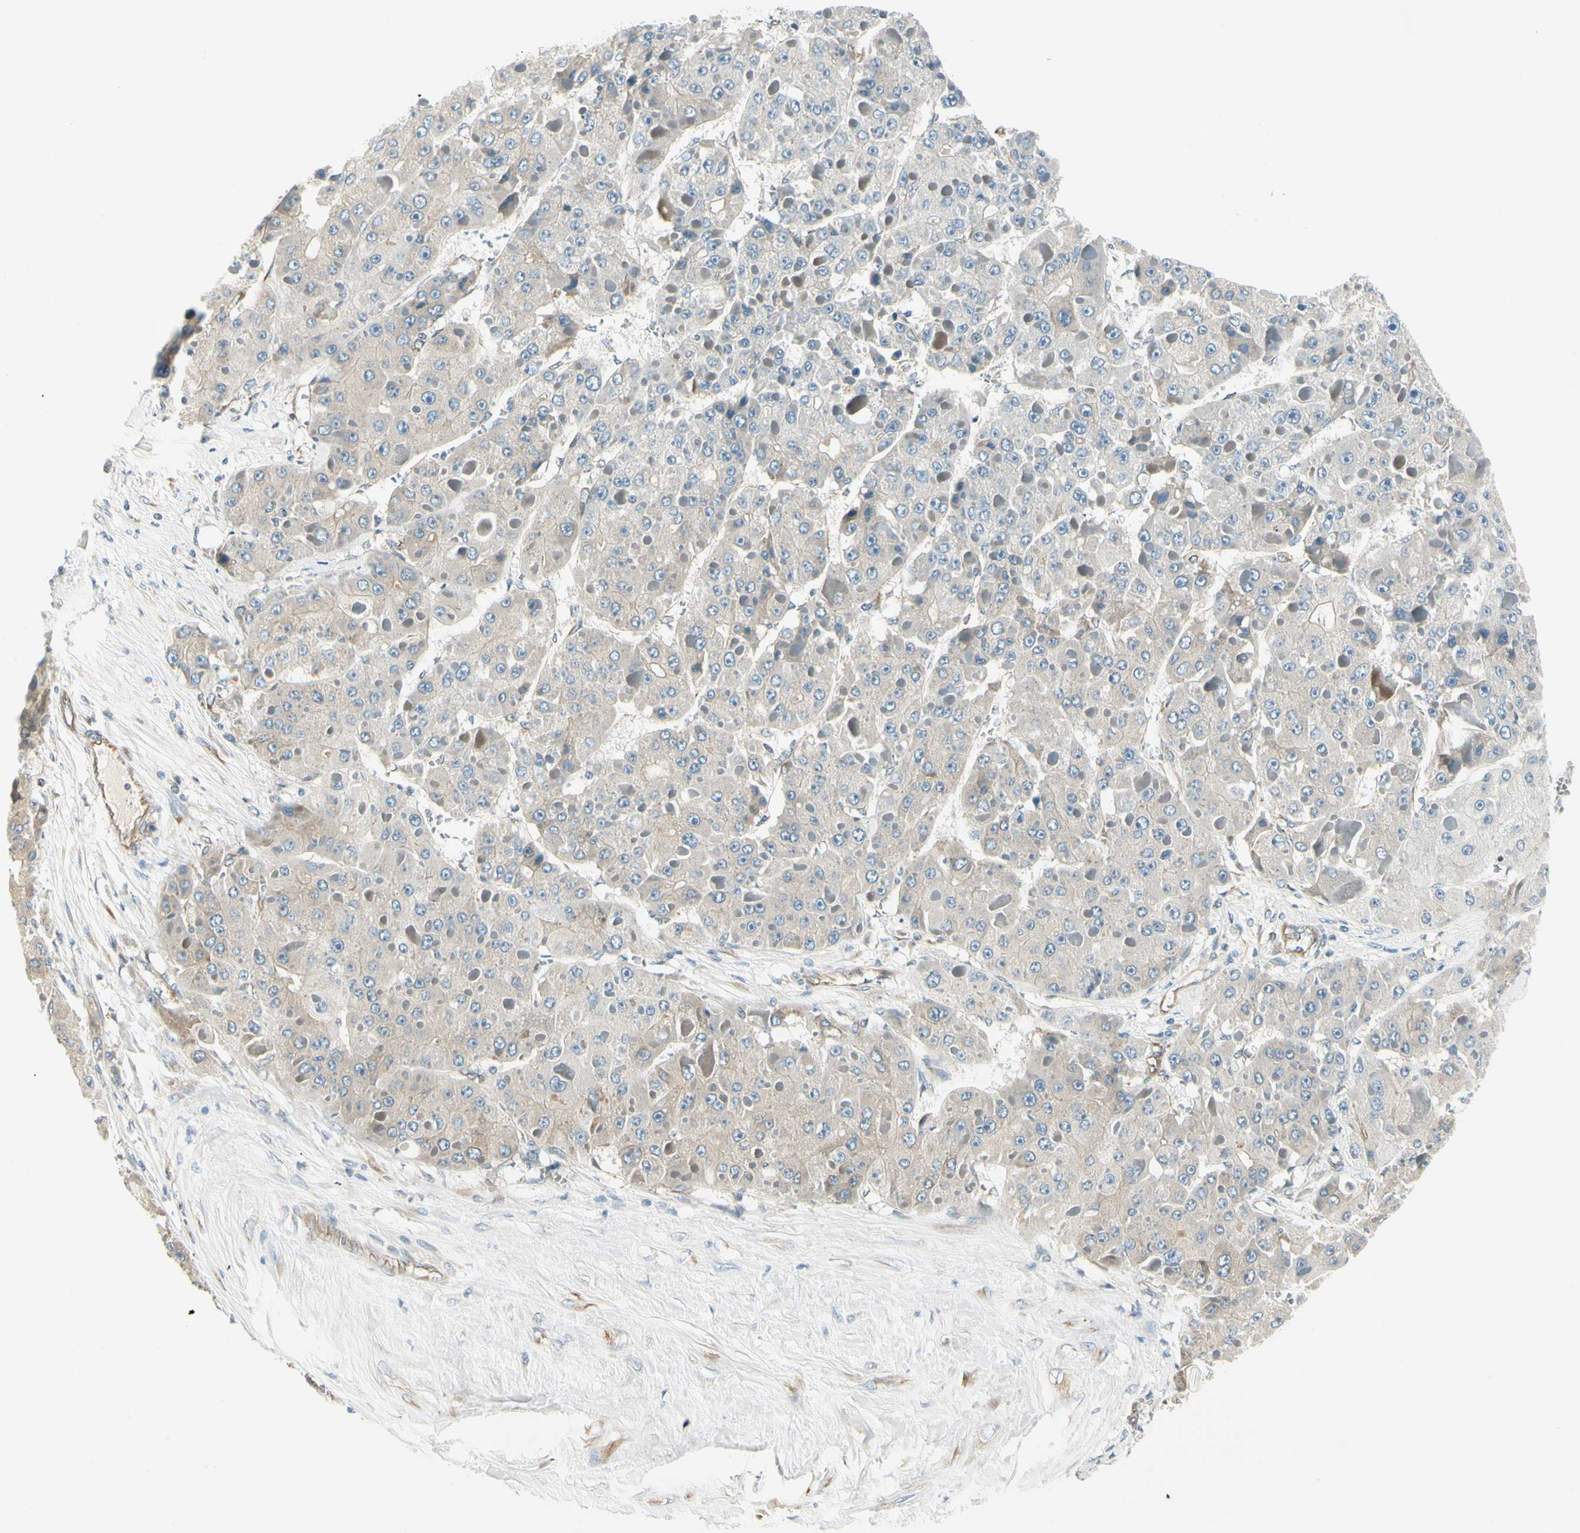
{"staining": {"intensity": "negative", "quantity": "none", "location": "none"}, "tissue": "liver cancer", "cell_type": "Tumor cells", "image_type": "cancer", "snomed": [{"axis": "morphology", "description": "Carcinoma, Hepatocellular, NOS"}, {"axis": "topography", "description": "Liver"}], "caption": "DAB immunohistochemical staining of liver cancer demonstrates no significant staining in tumor cells.", "gene": "IGDCC4", "patient": {"sex": "female", "age": 73}}